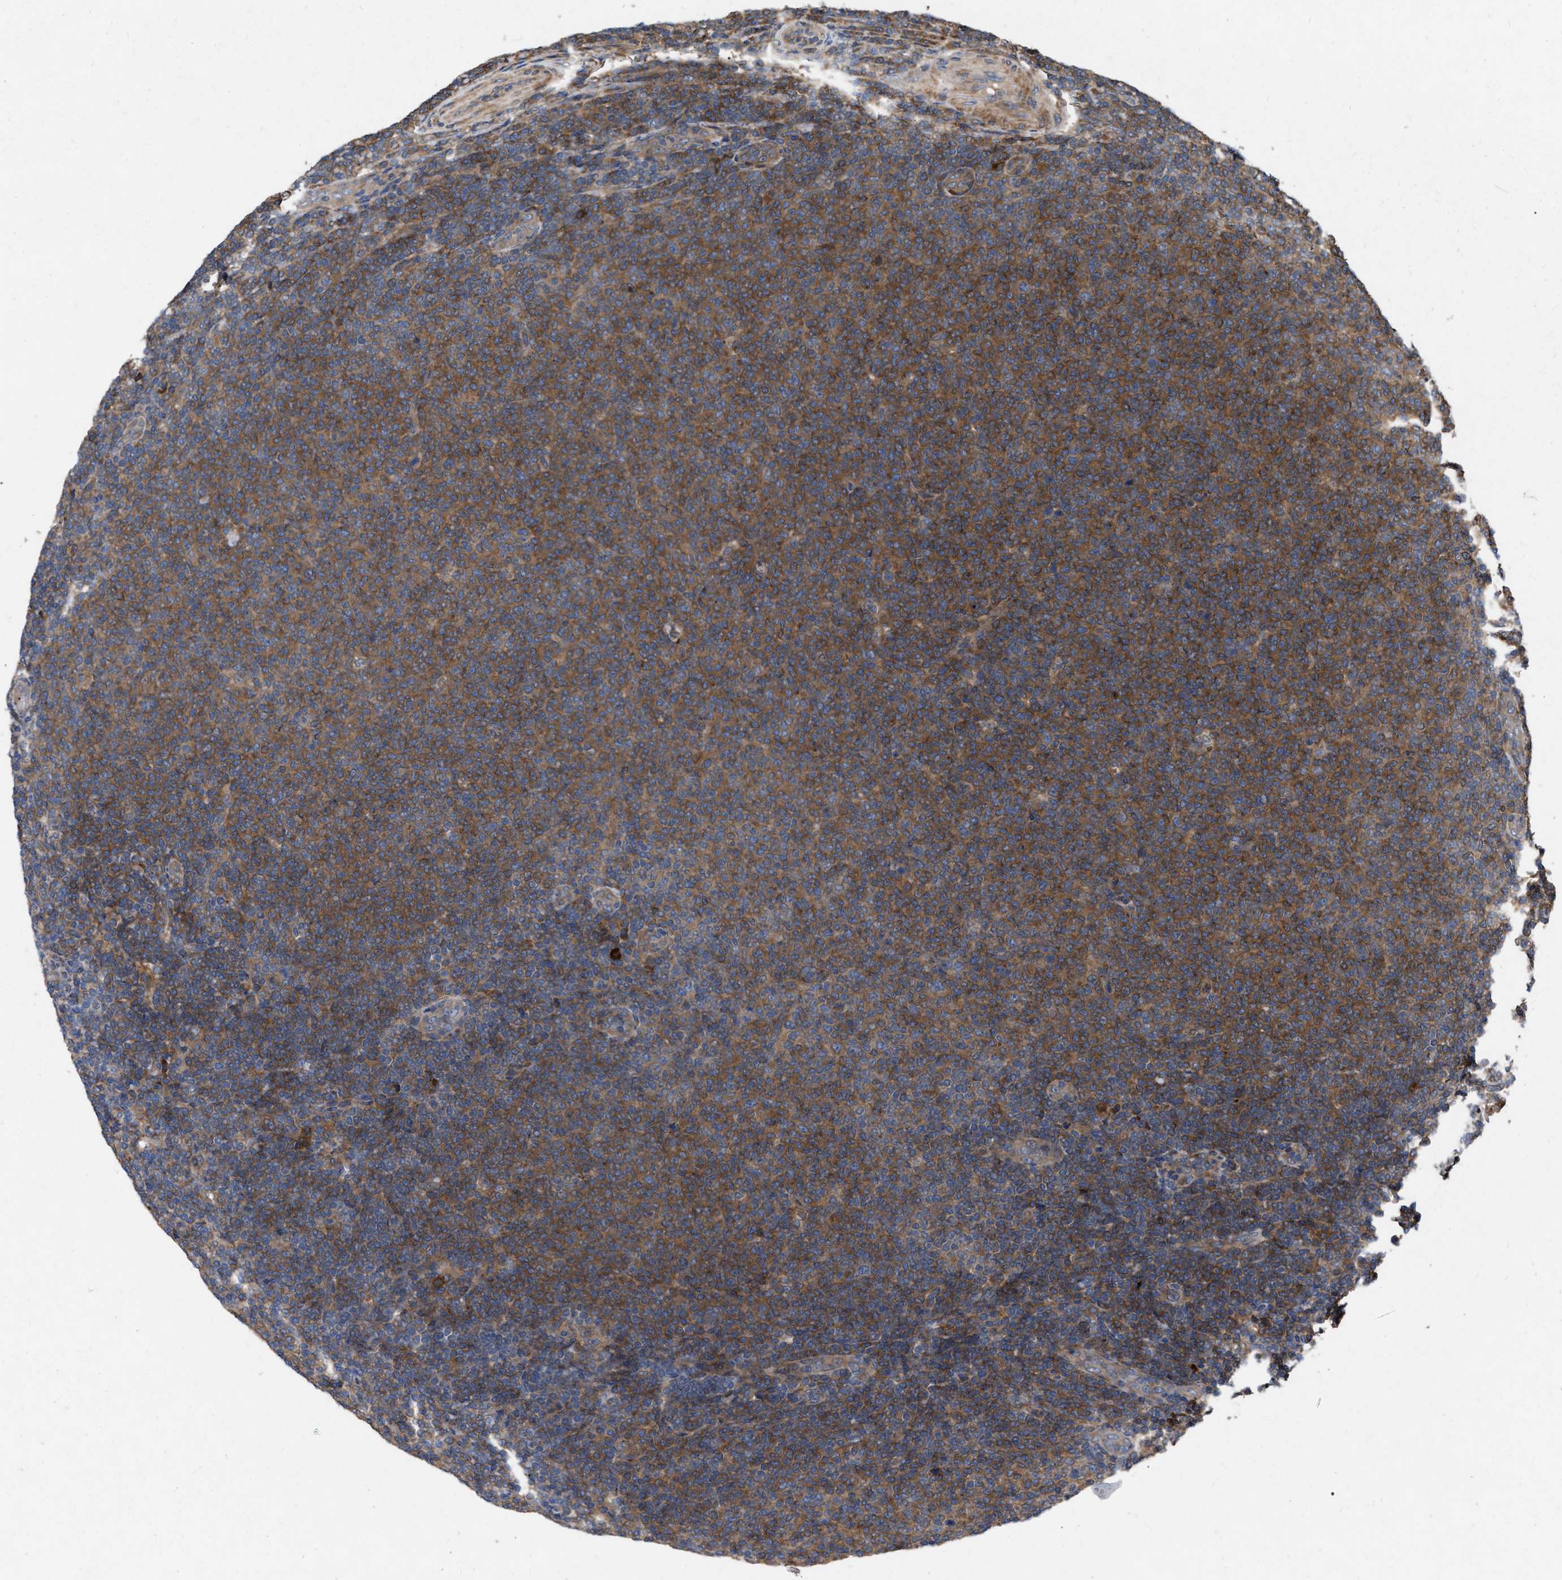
{"staining": {"intensity": "moderate", "quantity": ">75%", "location": "cytoplasmic/membranous"}, "tissue": "lymphoma", "cell_type": "Tumor cells", "image_type": "cancer", "snomed": [{"axis": "morphology", "description": "Malignant lymphoma, non-Hodgkin's type, Low grade"}, {"axis": "topography", "description": "Lymph node"}], "caption": "Immunohistochemical staining of human malignant lymphoma, non-Hodgkin's type (low-grade) displays medium levels of moderate cytoplasmic/membranous positivity in approximately >75% of tumor cells.", "gene": "CDKN2C", "patient": {"sex": "male", "age": 66}}